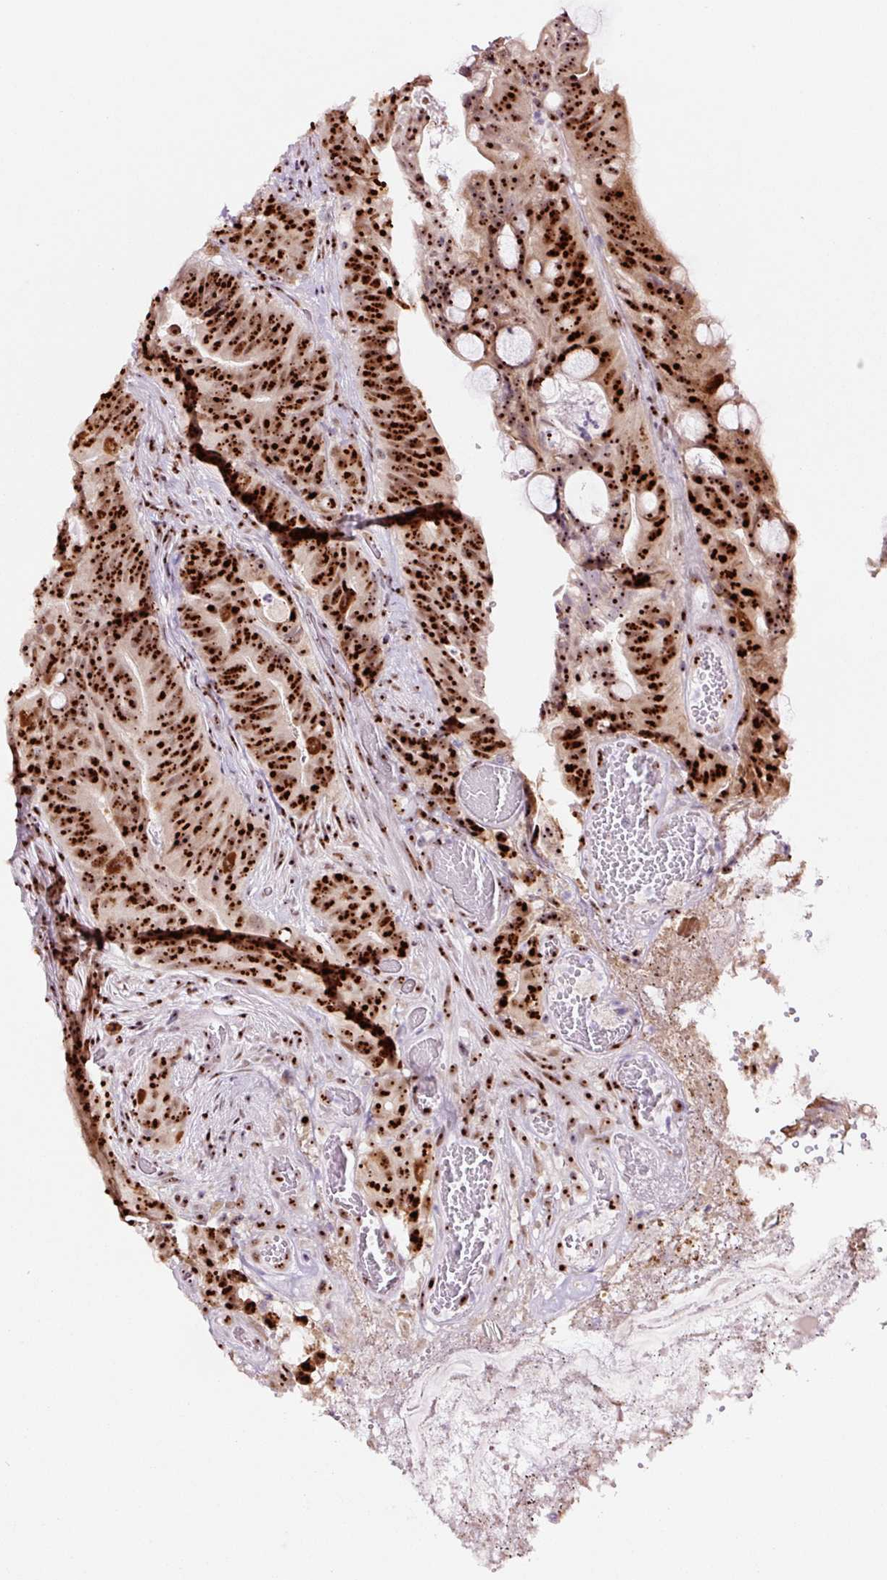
{"staining": {"intensity": "strong", "quantity": ">75%", "location": "nuclear"}, "tissue": "colorectal cancer", "cell_type": "Tumor cells", "image_type": "cancer", "snomed": [{"axis": "morphology", "description": "Adenocarcinoma, NOS"}, {"axis": "topography", "description": "Colon"}], "caption": "Protein expression analysis of colorectal cancer (adenocarcinoma) reveals strong nuclear expression in about >75% of tumor cells. (DAB IHC with brightfield microscopy, high magnification).", "gene": "GNL3", "patient": {"sex": "female", "age": 82}}